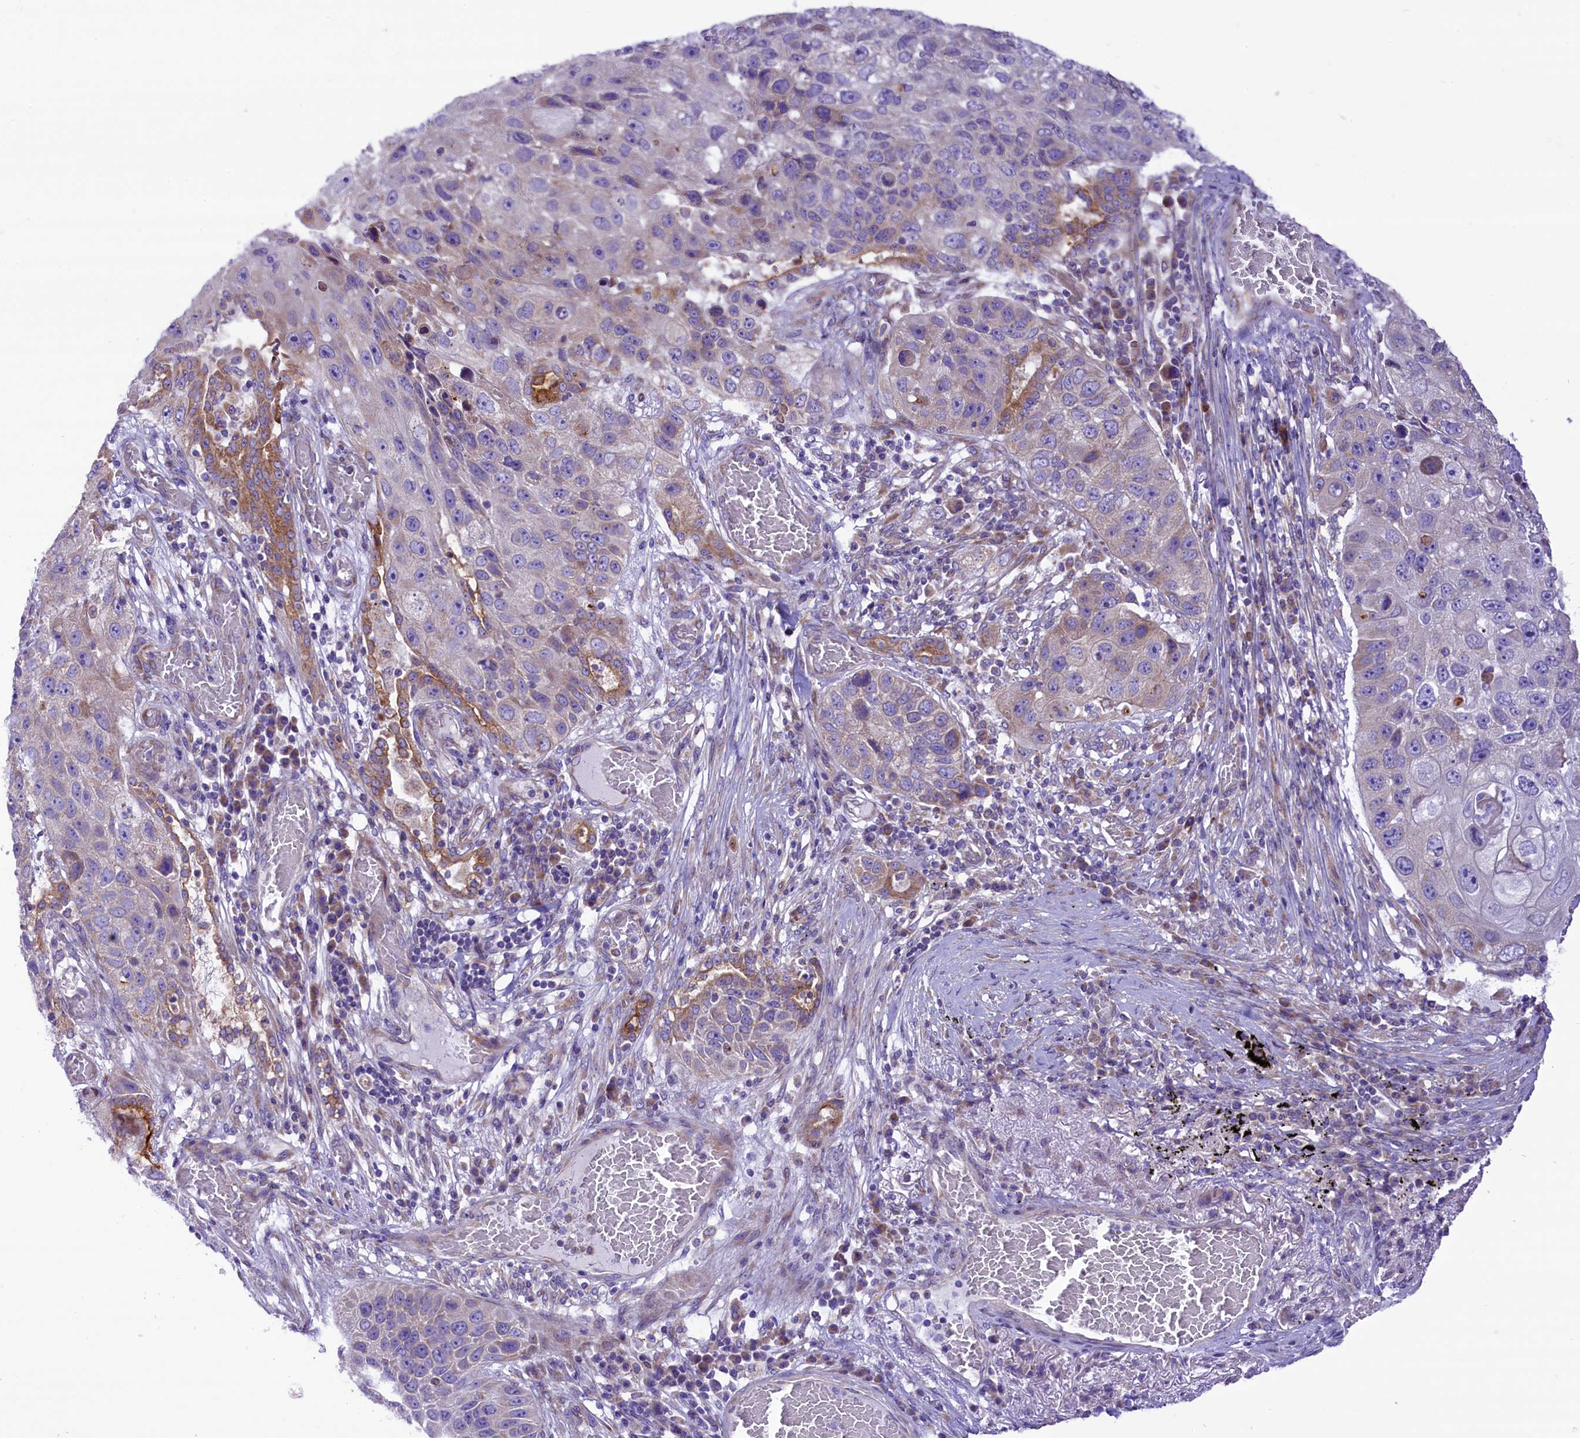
{"staining": {"intensity": "weak", "quantity": "<25%", "location": "cytoplasmic/membranous"}, "tissue": "lung cancer", "cell_type": "Tumor cells", "image_type": "cancer", "snomed": [{"axis": "morphology", "description": "Squamous cell carcinoma, NOS"}, {"axis": "topography", "description": "Lung"}], "caption": "IHC of human squamous cell carcinoma (lung) shows no expression in tumor cells.", "gene": "PTPRU", "patient": {"sex": "male", "age": 61}}